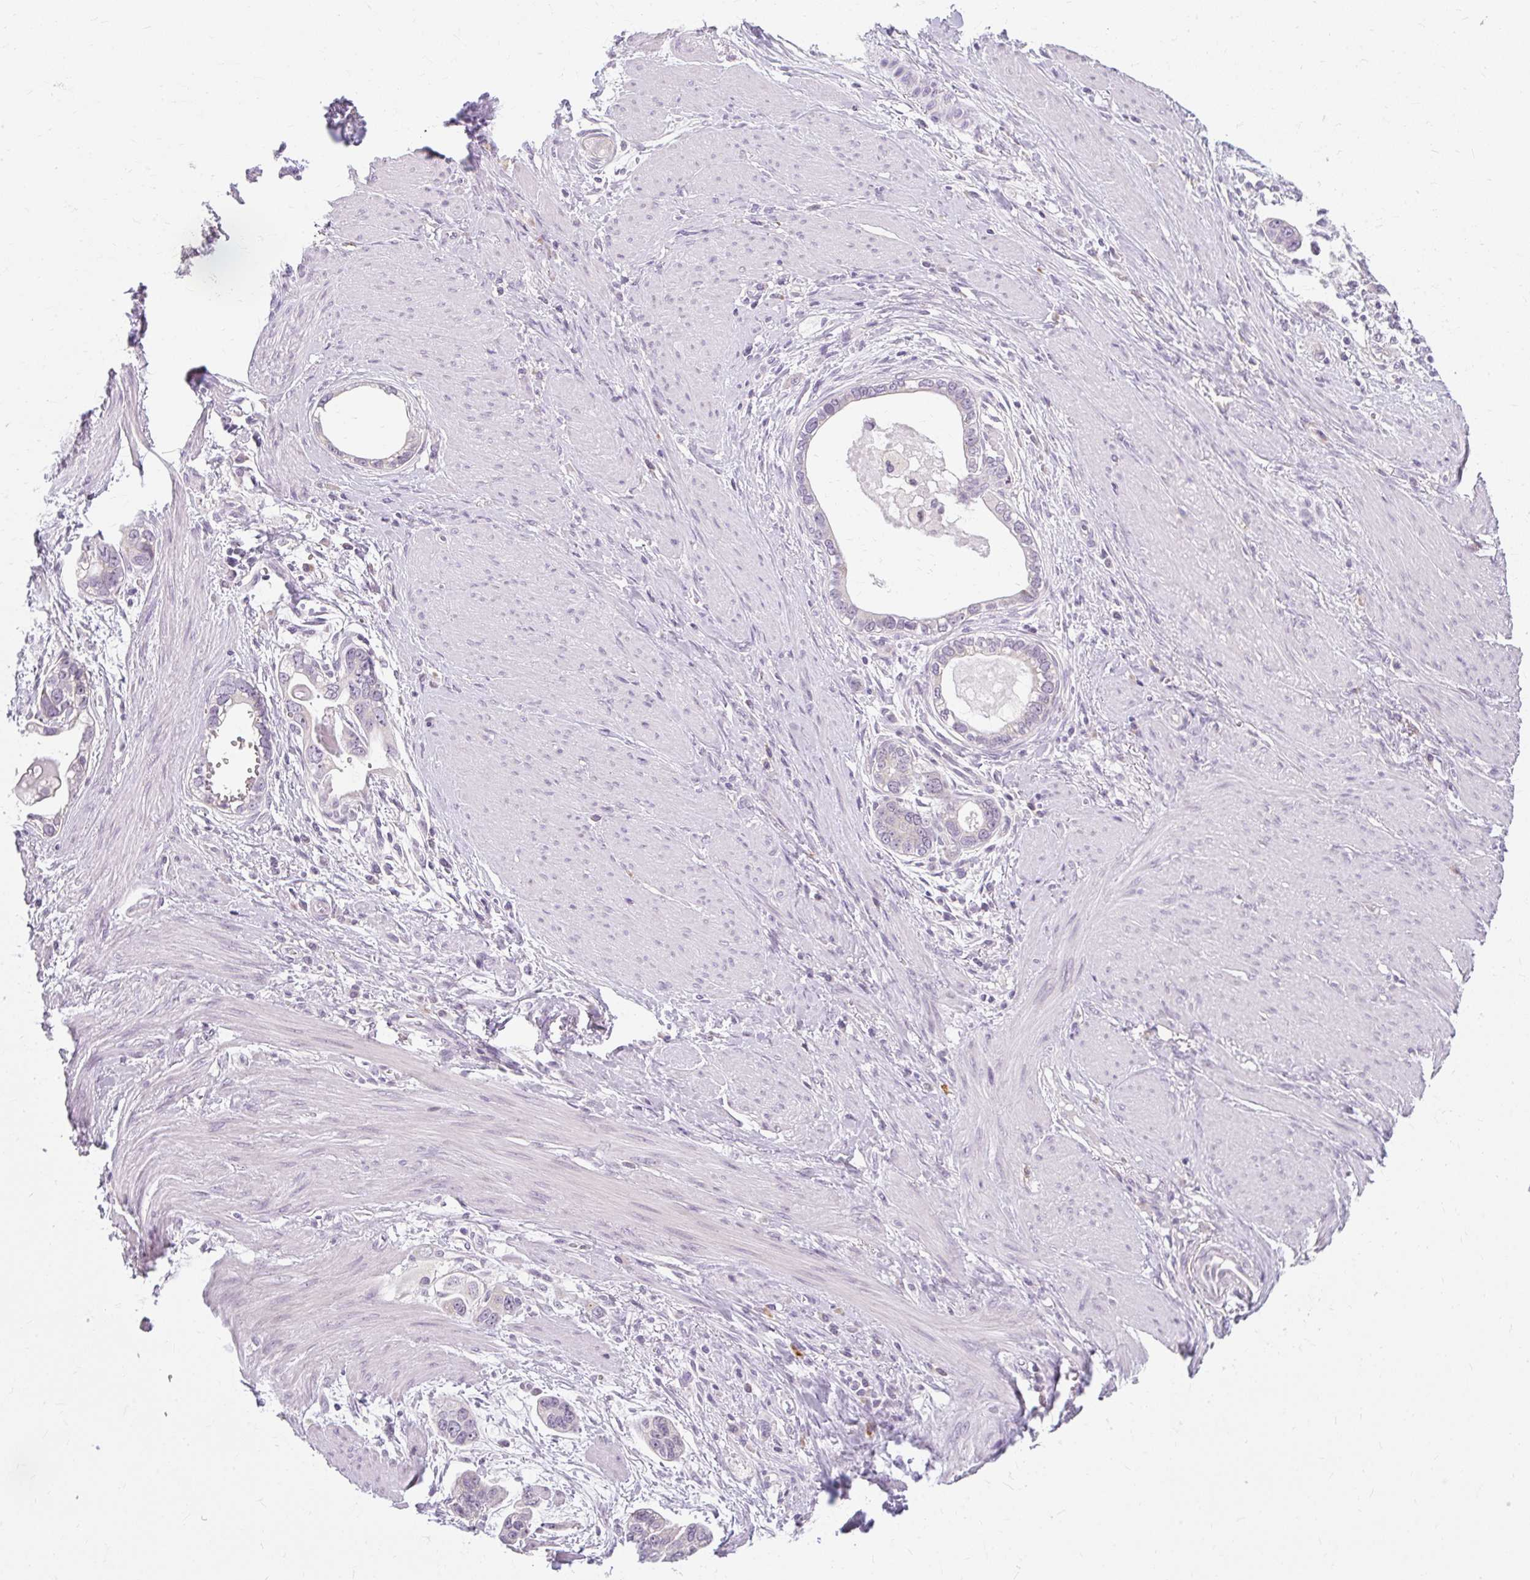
{"staining": {"intensity": "weak", "quantity": "<25%", "location": "cytoplasmic/membranous"}, "tissue": "stomach cancer", "cell_type": "Tumor cells", "image_type": "cancer", "snomed": [{"axis": "morphology", "description": "Adenocarcinoma, NOS"}, {"axis": "topography", "description": "Stomach, lower"}], "caption": "The immunohistochemistry micrograph has no significant expression in tumor cells of adenocarcinoma (stomach) tissue. The staining was performed using DAB to visualize the protein expression in brown, while the nuclei were stained in blue with hematoxylin (Magnification: 20x).", "gene": "ZFYVE26", "patient": {"sex": "female", "age": 93}}